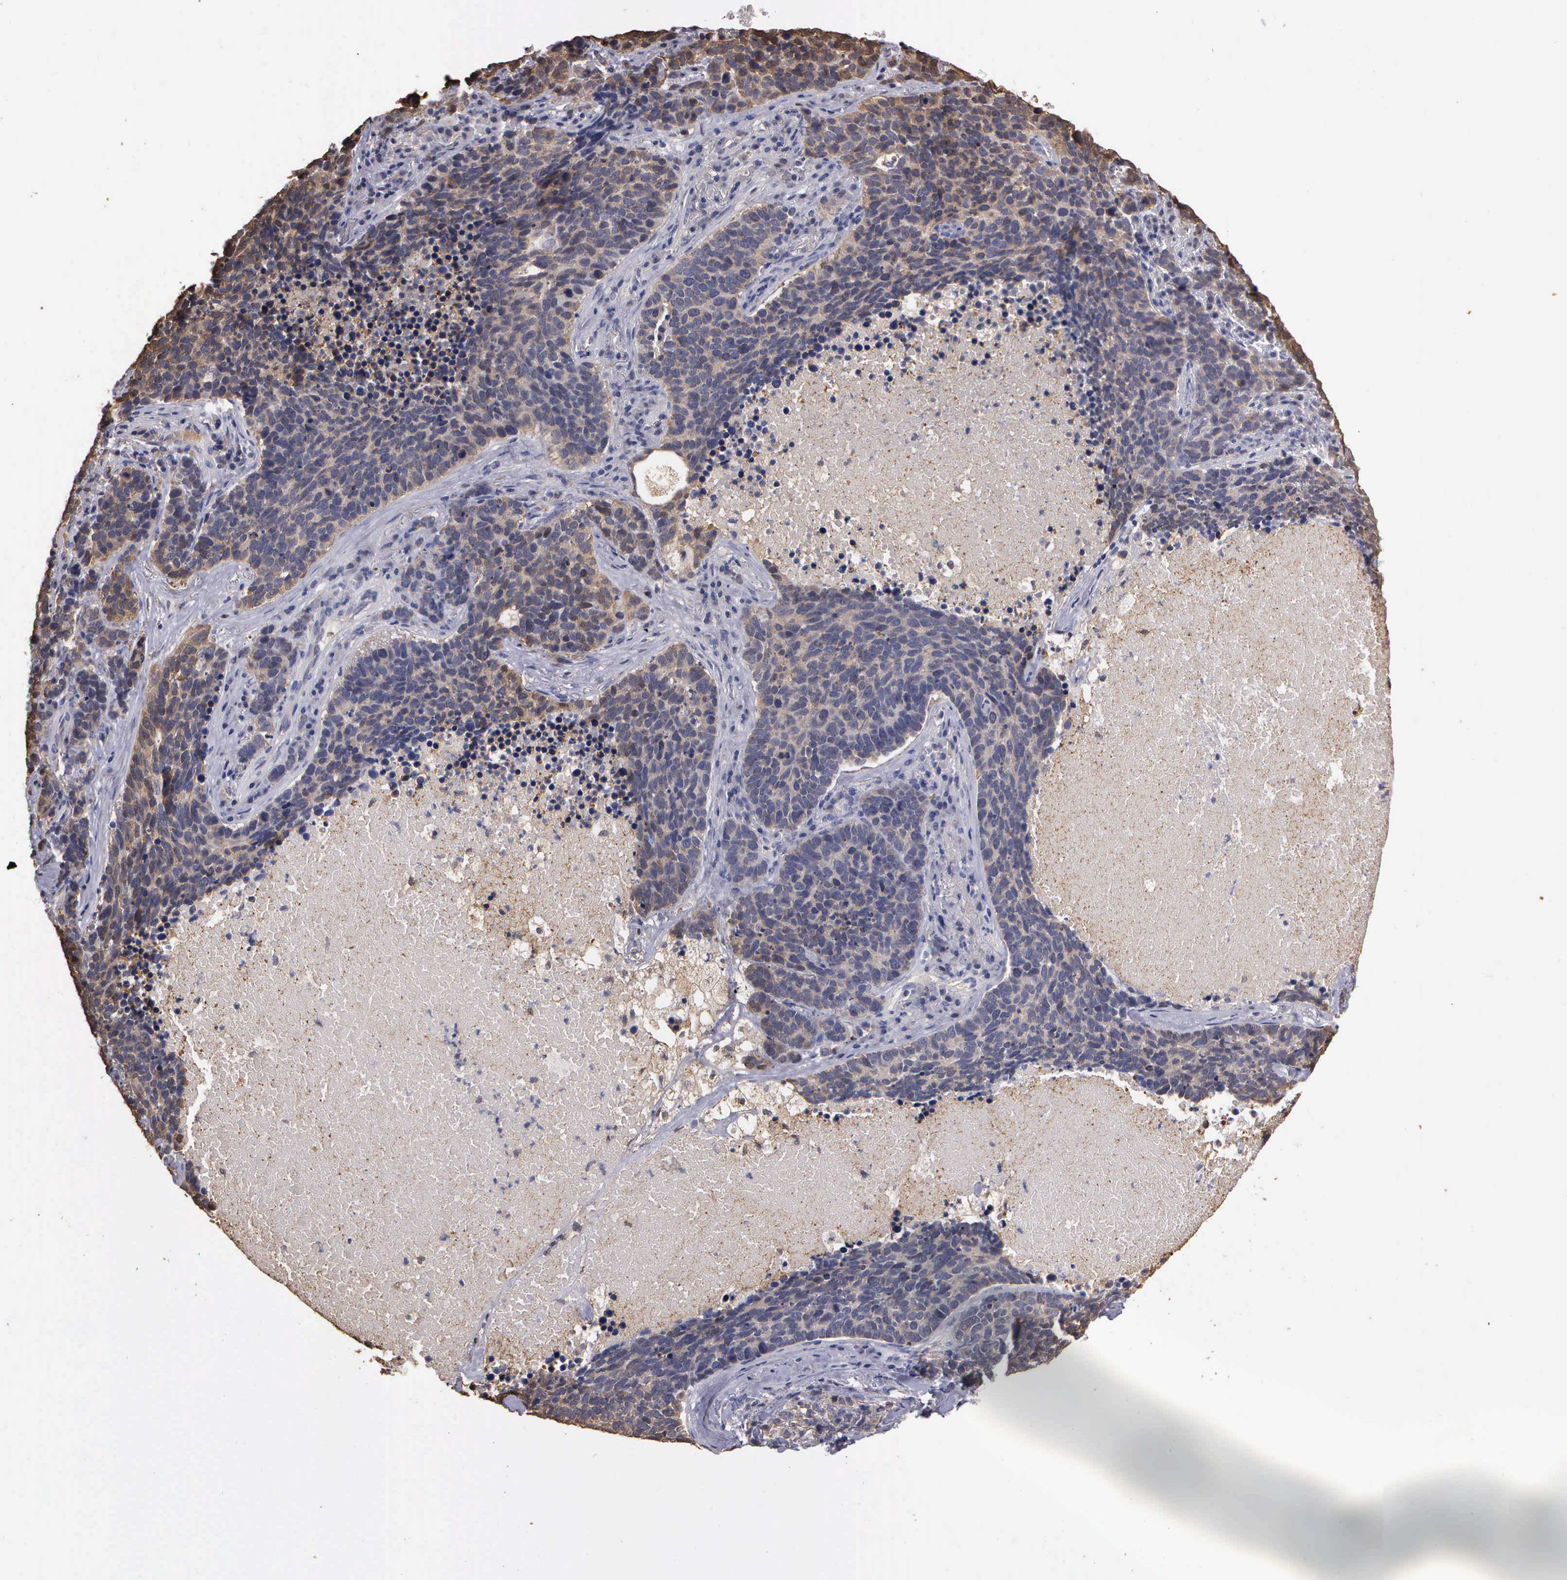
{"staining": {"intensity": "weak", "quantity": "25%-75%", "location": "cytoplasmic/membranous"}, "tissue": "lung cancer", "cell_type": "Tumor cells", "image_type": "cancer", "snomed": [{"axis": "morphology", "description": "Neoplasm, malignant, NOS"}, {"axis": "topography", "description": "Lung"}], "caption": "An immunohistochemistry (IHC) photomicrograph of neoplastic tissue is shown. Protein staining in brown labels weak cytoplasmic/membranous positivity in neoplasm (malignant) (lung) within tumor cells.", "gene": "ENO3", "patient": {"sex": "female", "age": 75}}